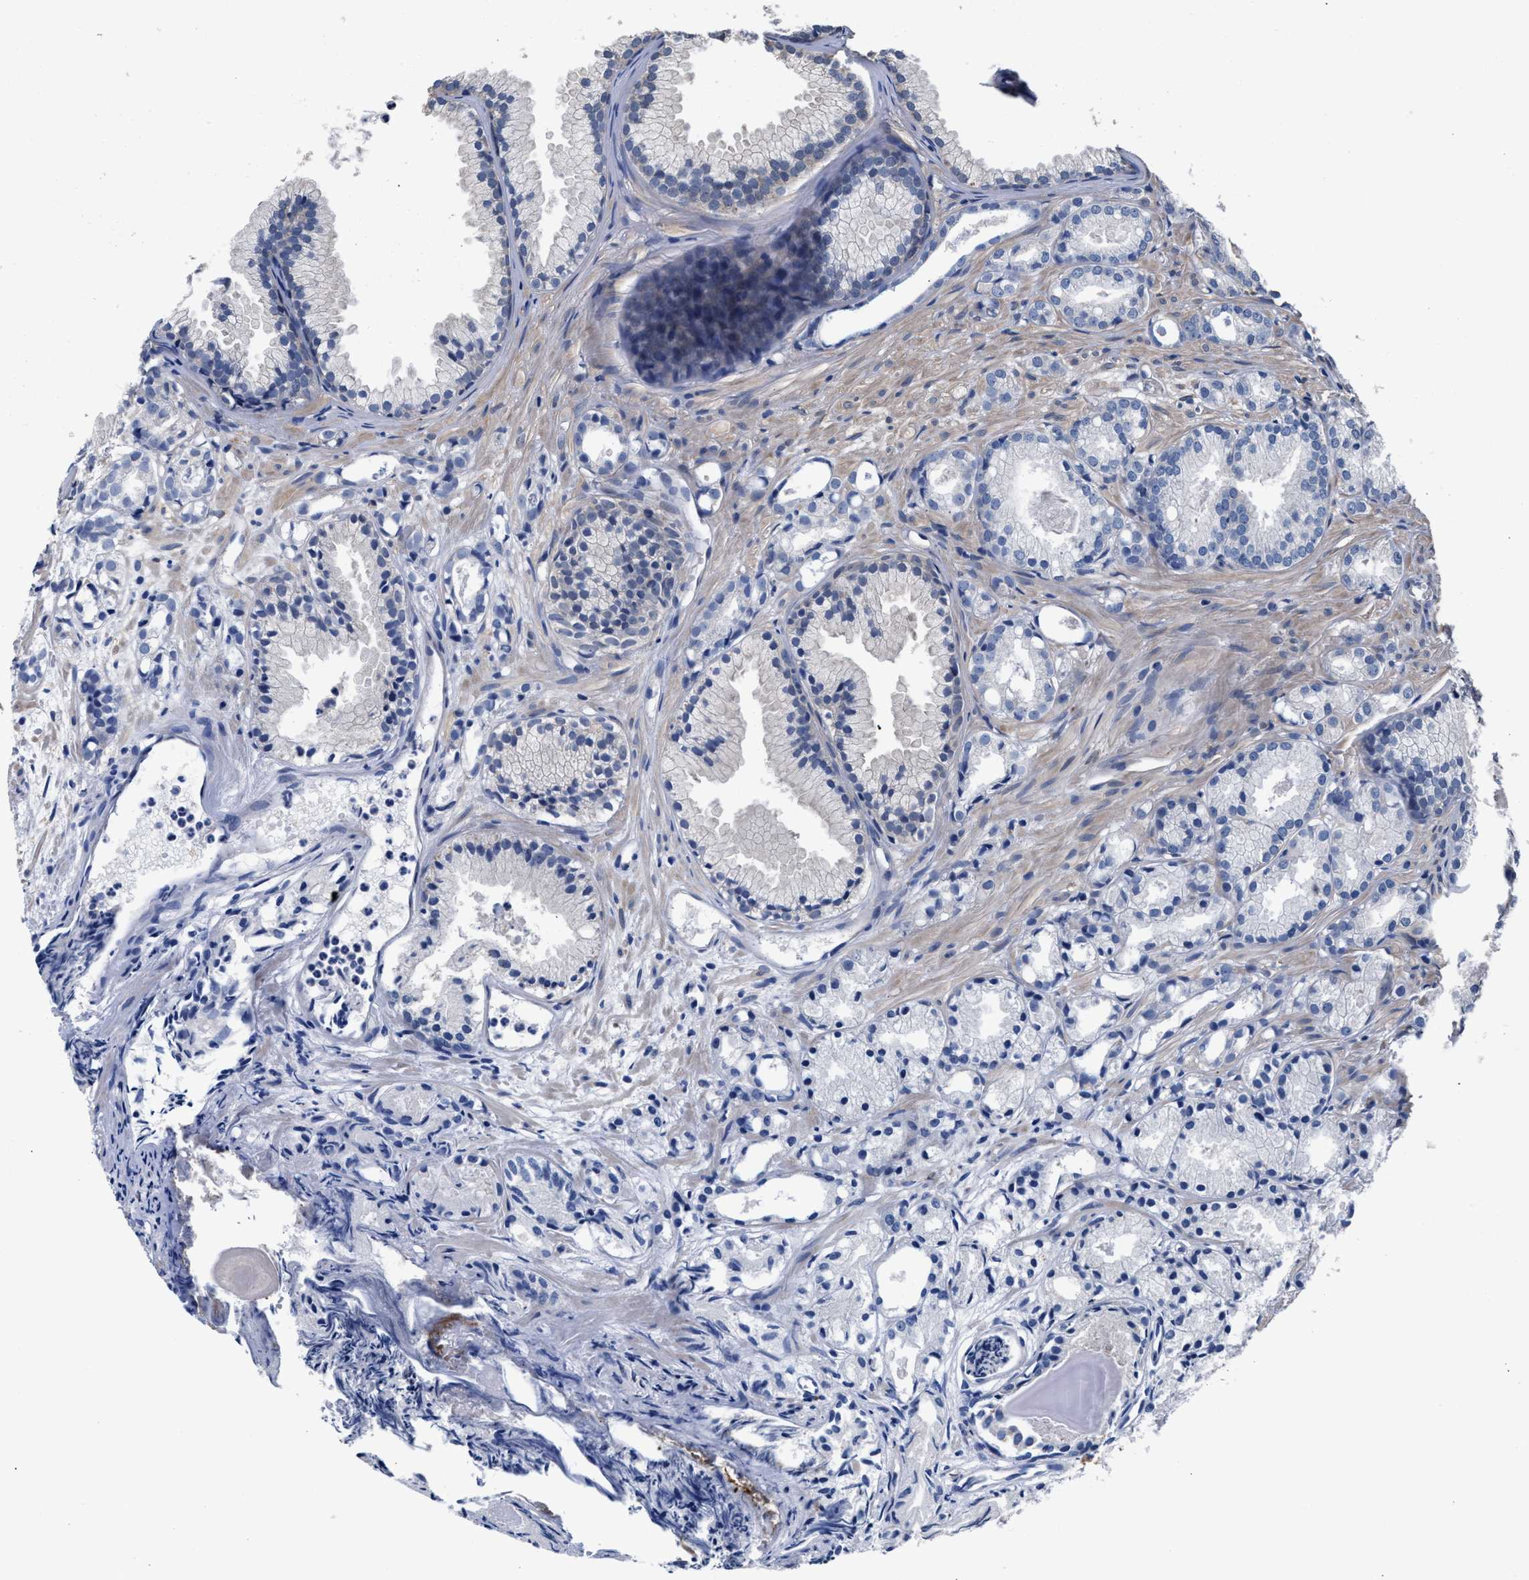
{"staining": {"intensity": "negative", "quantity": "none", "location": "none"}, "tissue": "prostate cancer", "cell_type": "Tumor cells", "image_type": "cancer", "snomed": [{"axis": "morphology", "description": "Adenocarcinoma, Low grade"}, {"axis": "topography", "description": "Prostate"}], "caption": "Immunohistochemistry (IHC) image of neoplastic tissue: human prostate low-grade adenocarcinoma stained with DAB displays no significant protein expression in tumor cells.", "gene": "GSTM1", "patient": {"sex": "male", "age": 72}}